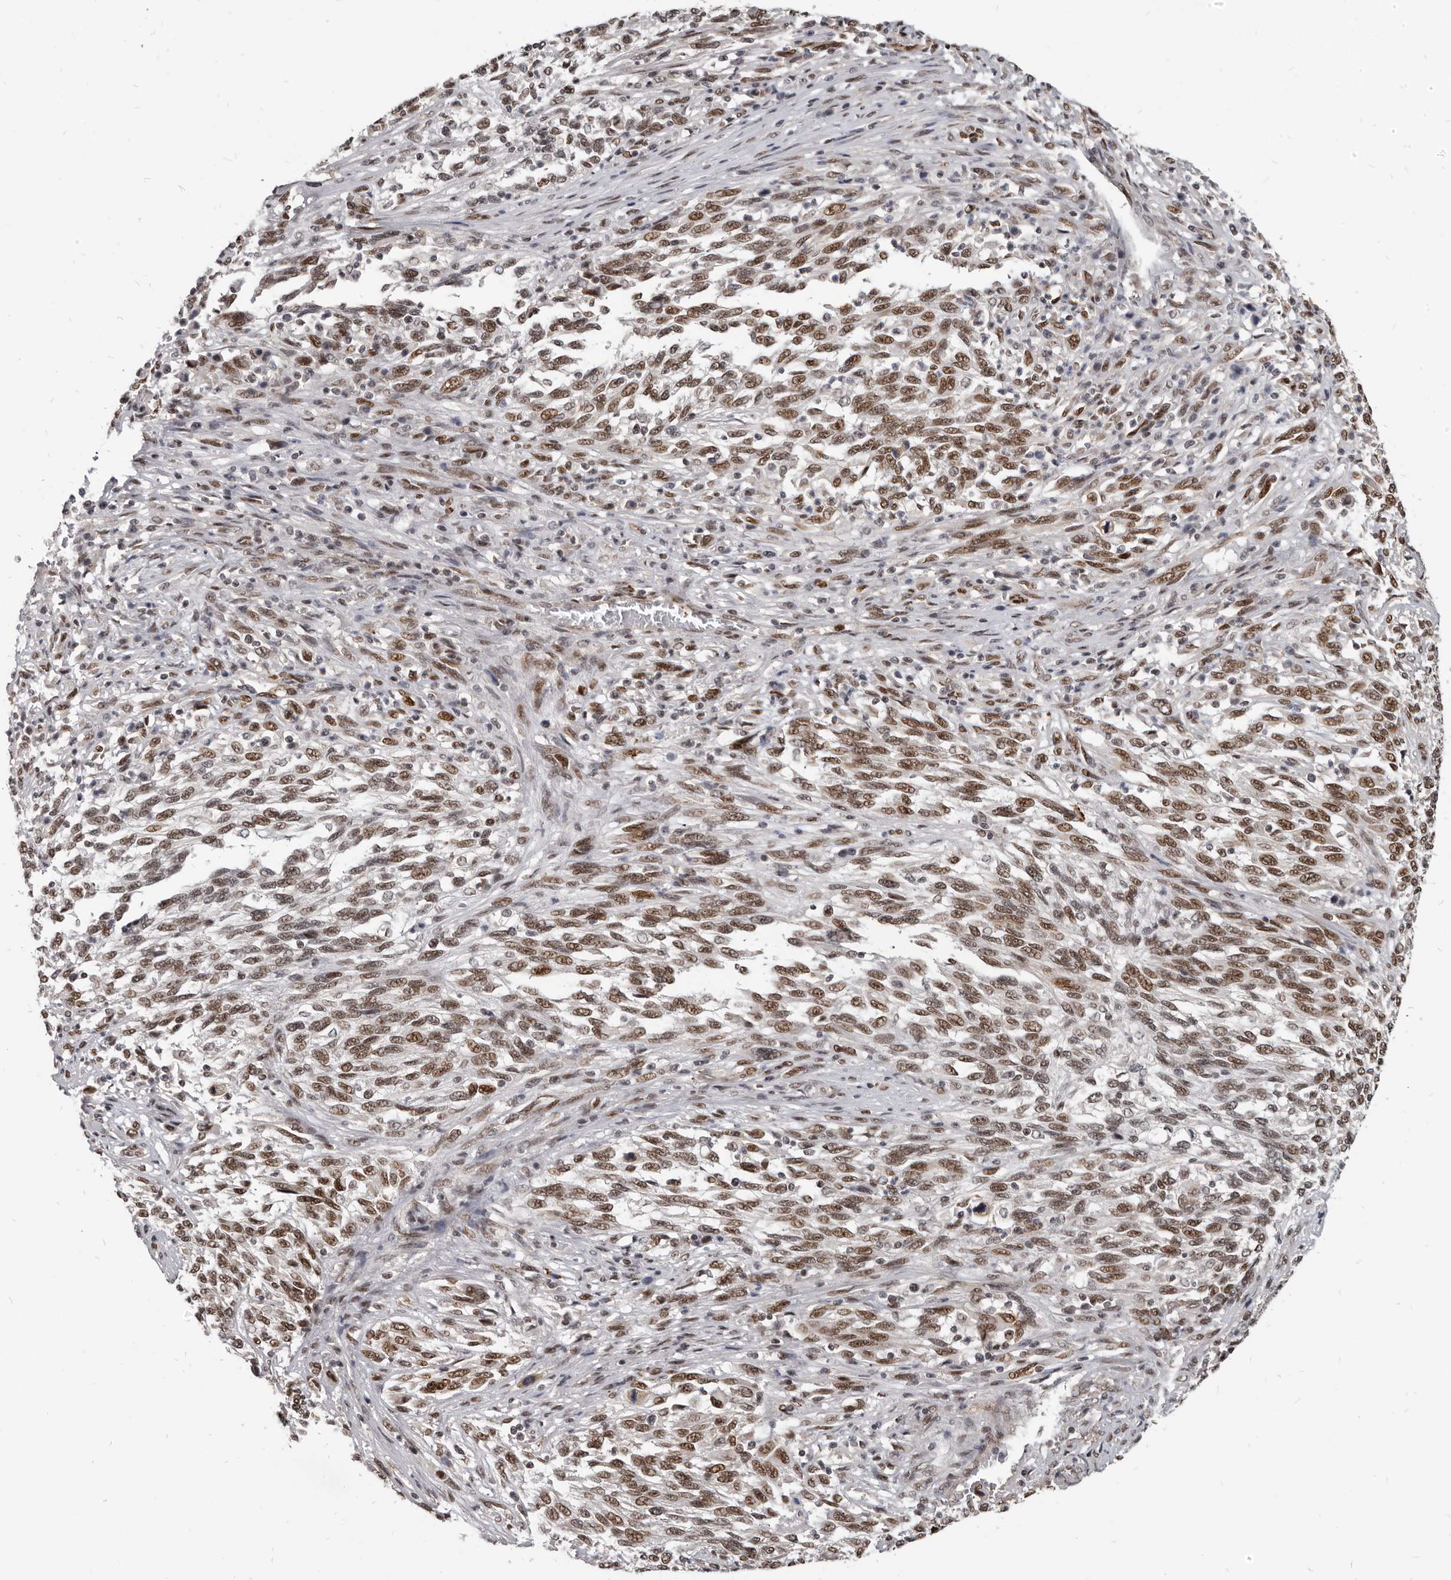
{"staining": {"intensity": "moderate", "quantity": ">75%", "location": "nuclear"}, "tissue": "melanoma", "cell_type": "Tumor cells", "image_type": "cancer", "snomed": [{"axis": "morphology", "description": "Malignant melanoma, Metastatic site"}, {"axis": "topography", "description": "Lymph node"}], "caption": "Protein staining of malignant melanoma (metastatic site) tissue reveals moderate nuclear staining in approximately >75% of tumor cells. The staining is performed using DAB (3,3'-diaminobenzidine) brown chromogen to label protein expression. The nuclei are counter-stained blue using hematoxylin.", "gene": "ATF5", "patient": {"sex": "male", "age": 61}}